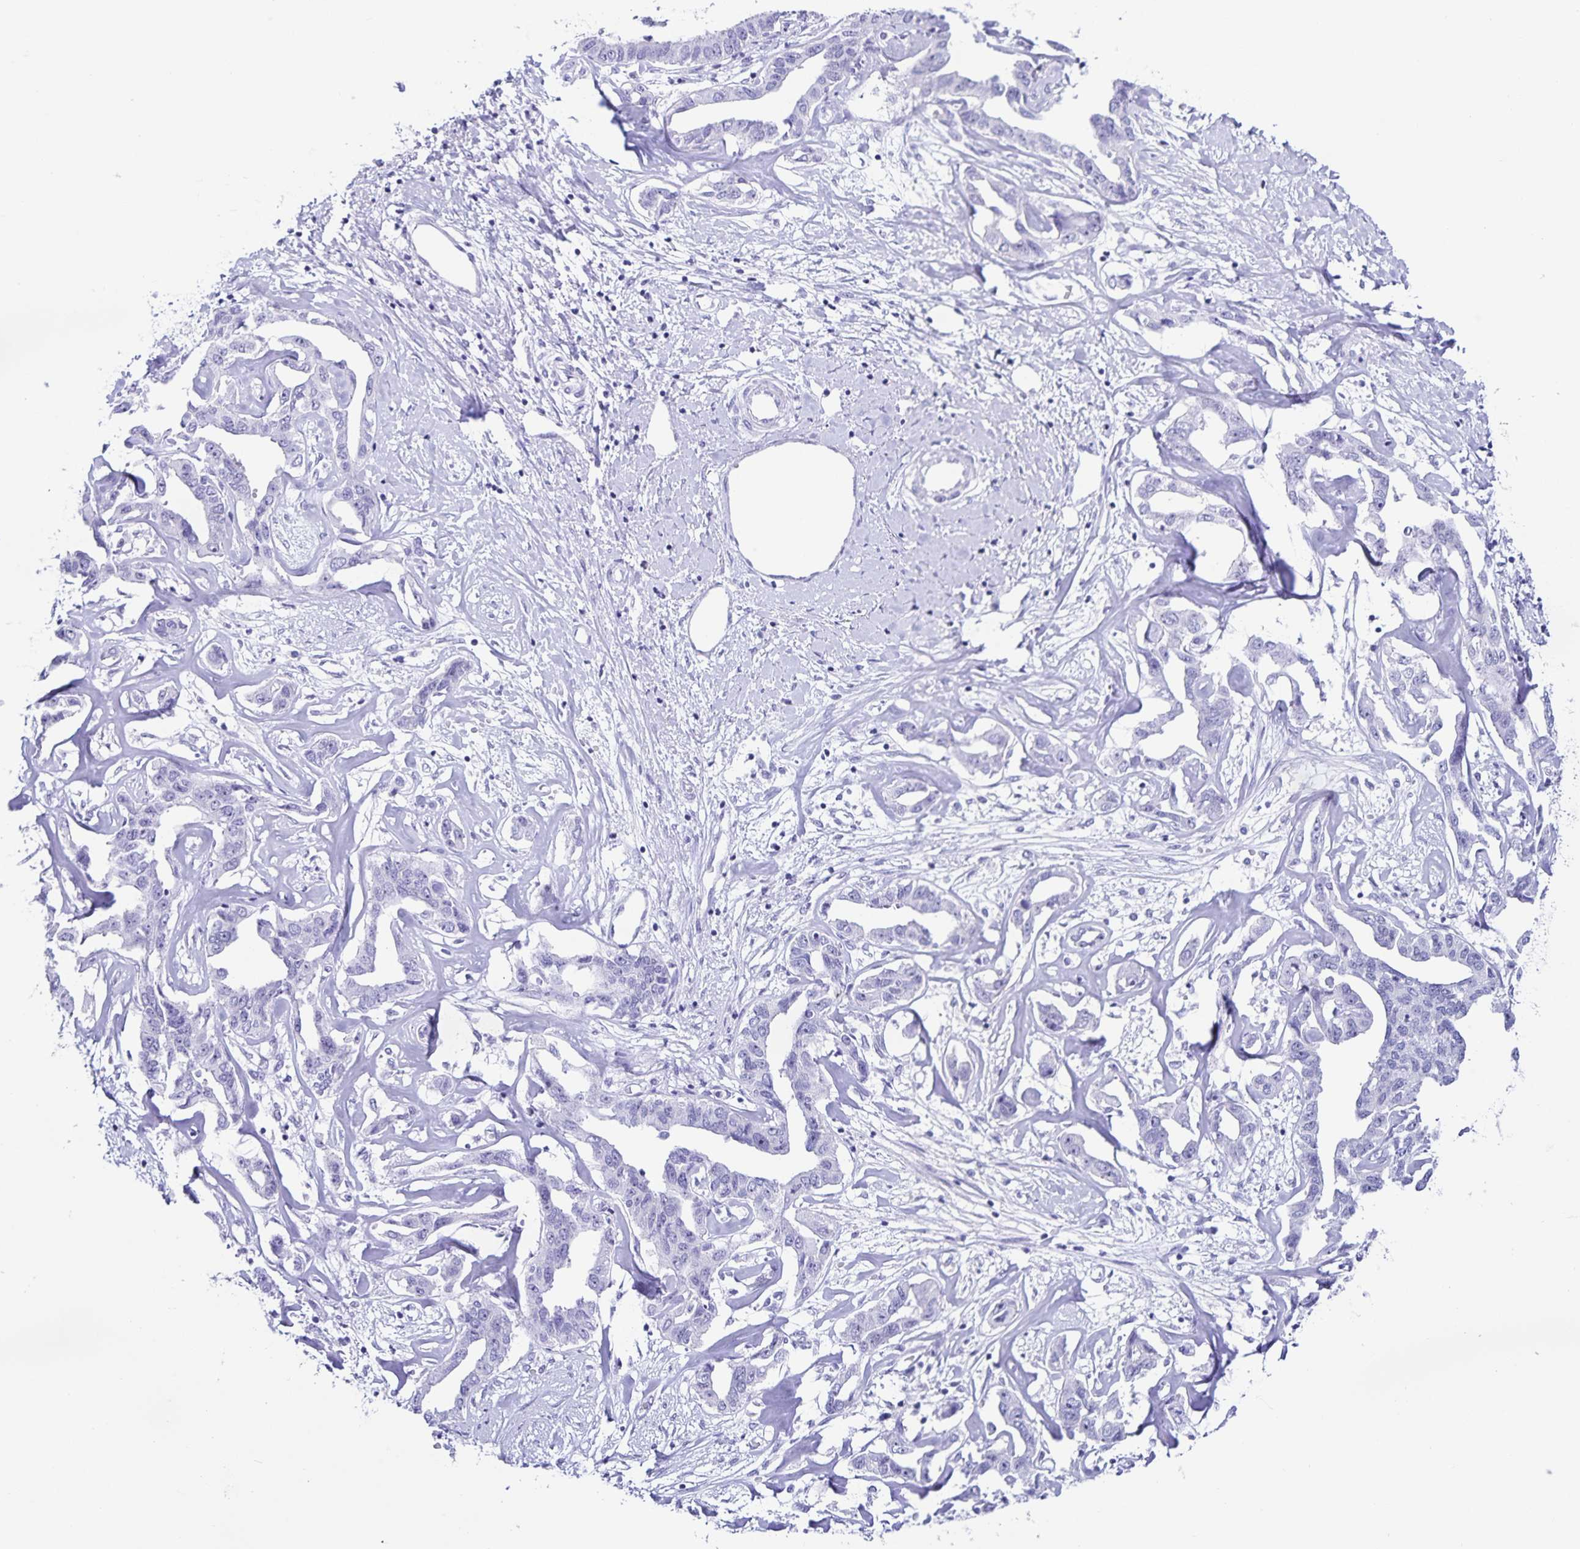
{"staining": {"intensity": "negative", "quantity": "none", "location": "none"}, "tissue": "liver cancer", "cell_type": "Tumor cells", "image_type": "cancer", "snomed": [{"axis": "morphology", "description": "Cholangiocarcinoma"}, {"axis": "topography", "description": "Liver"}], "caption": "The immunohistochemistry (IHC) histopathology image has no significant positivity in tumor cells of liver cholangiocarcinoma tissue.", "gene": "FAM170A", "patient": {"sex": "male", "age": 59}}